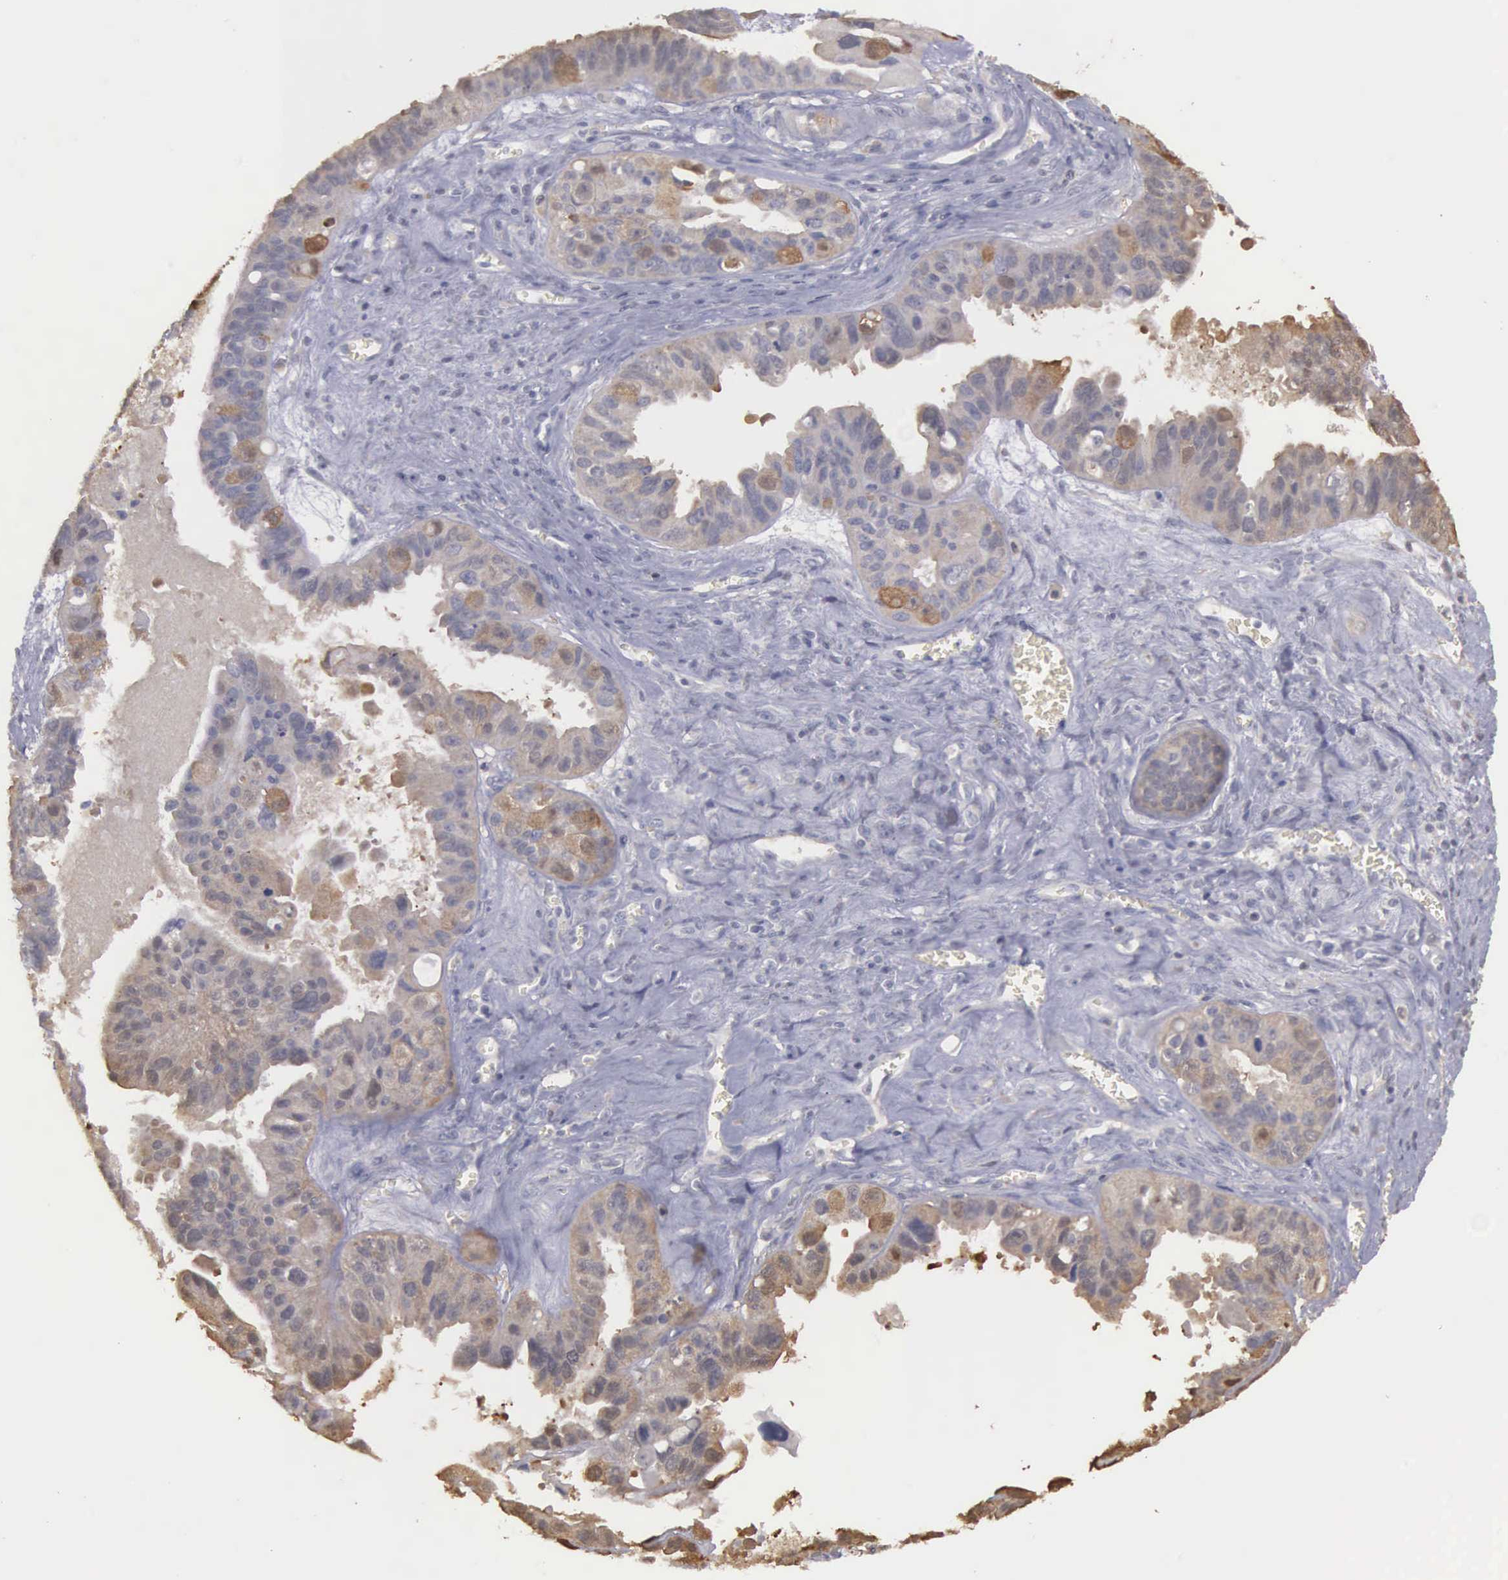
{"staining": {"intensity": "weak", "quantity": ">75%", "location": "cytoplasmic/membranous"}, "tissue": "ovarian cancer", "cell_type": "Tumor cells", "image_type": "cancer", "snomed": [{"axis": "morphology", "description": "Carcinoma, endometroid"}, {"axis": "topography", "description": "Ovary"}], "caption": "Protein staining demonstrates weak cytoplasmic/membranous staining in about >75% of tumor cells in ovarian cancer.", "gene": "ENO3", "patient": {"sex": "female", "age": 85}}